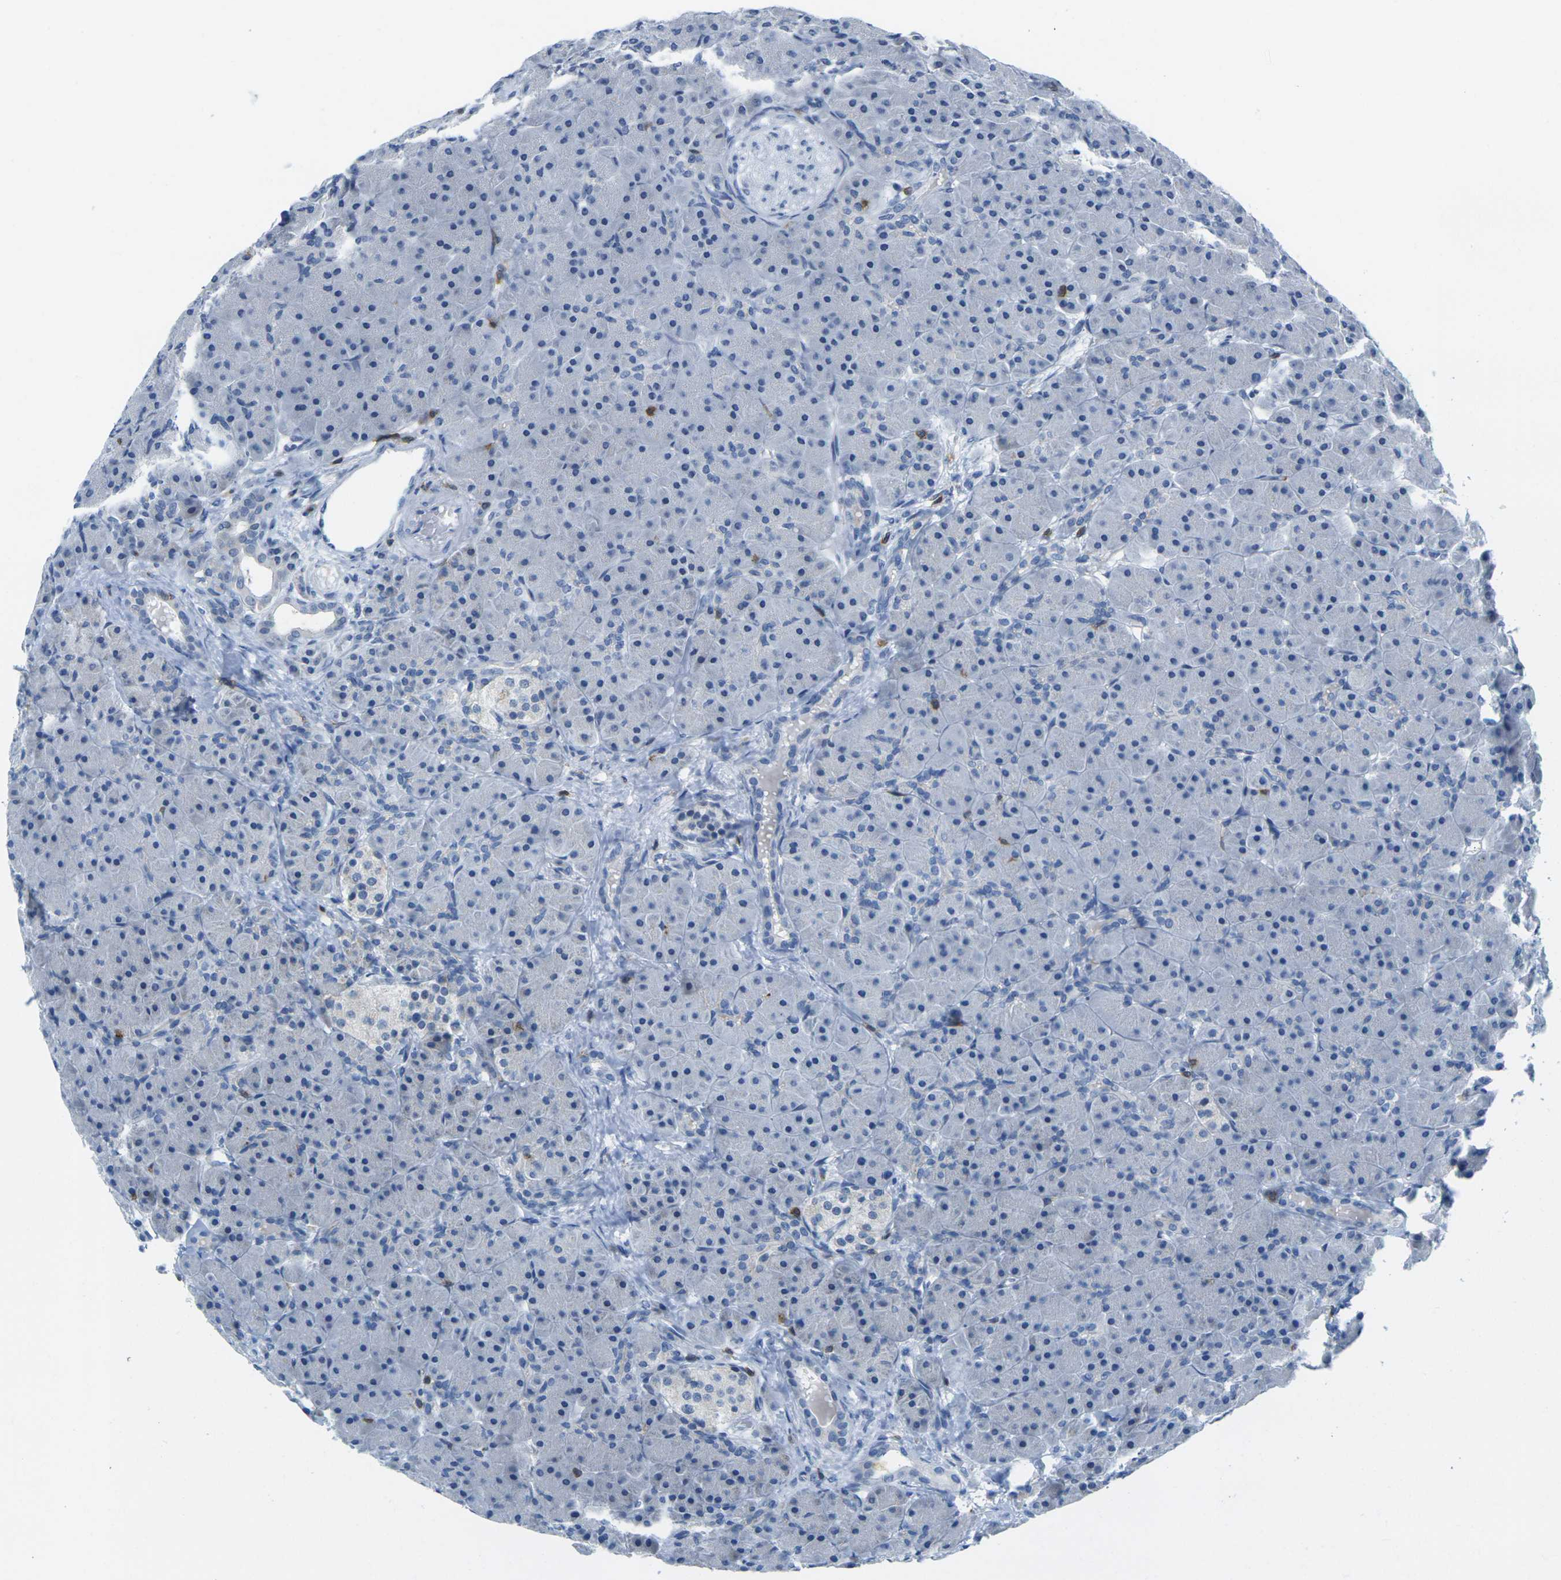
{"staining": {"intensity": "negative", "quantity": "none", "location": "none"}, "tissue": "pancreas", "cell_type": "Exocrine glandular cells", "image_type": "normal", "snomed": [{"axis": "morphology", "description": "Normal tissue, NOS"}, {"axis": "topography", "description": "Pancreas"}], "caption": "Photomicrograph shows no significant protein staining in exocrine glandular cells of normal pancreas.", "gene": "CD3D", "patient": {"sex": "male", "age": 66}}